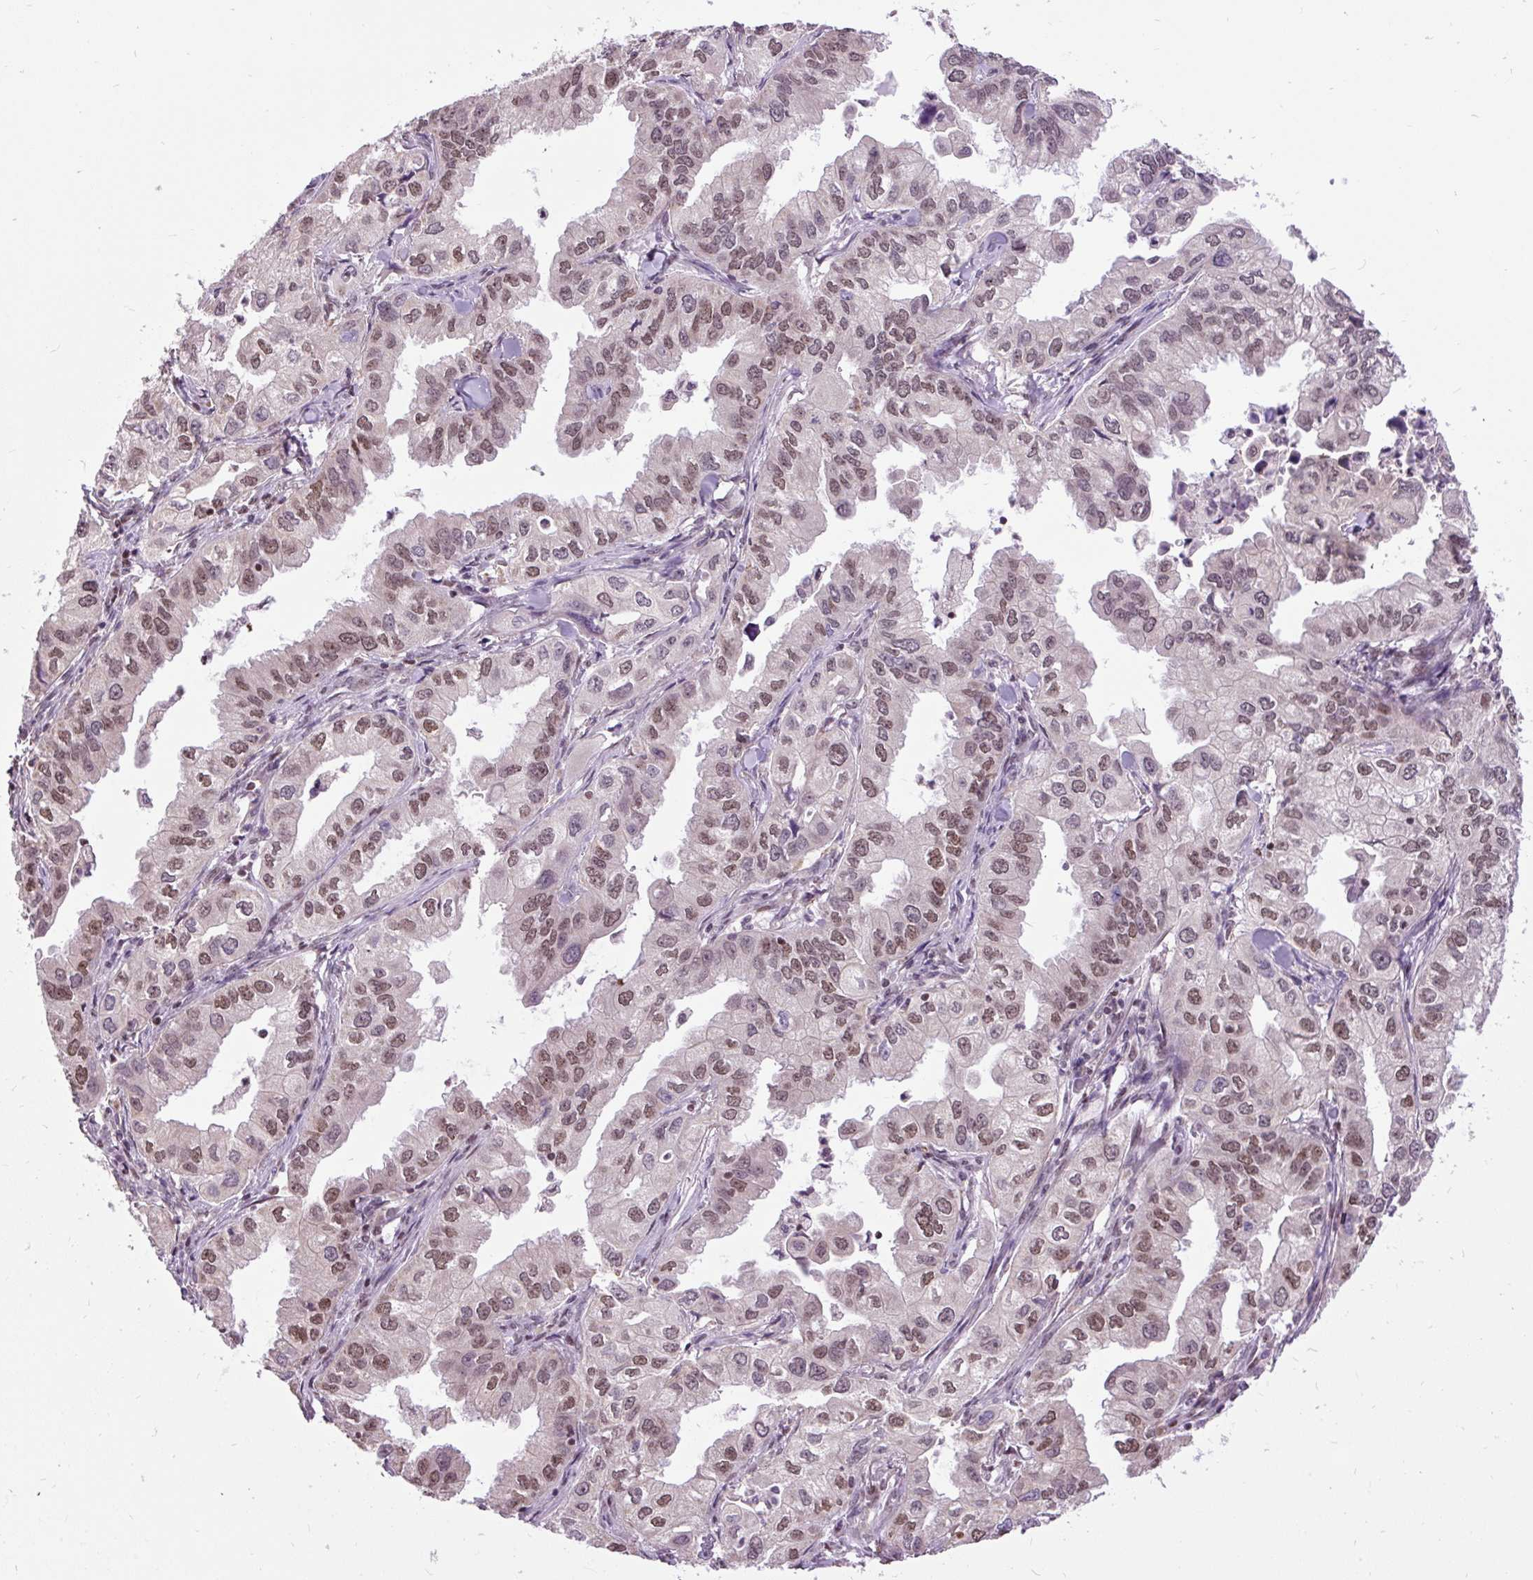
{"staining": {"intensity": "moderate", "quantity": ">75%", "location": "nuclear"}, "tissue": "lung cancer", "cell_type": "Tumor cells", "image_type": "cancer", "snomed": [{"axis": "morphology", "description": "Adenocarcinoma, NOS"}, {"axis": "topography", "description": "Lung"}], "caption": "A brown stain labels moderate nuclear positivity of a protein in lung adenocarcinoma tumor cells.", "gene": "ZNF672", "patient": {"sex": "male", "age": 48}}